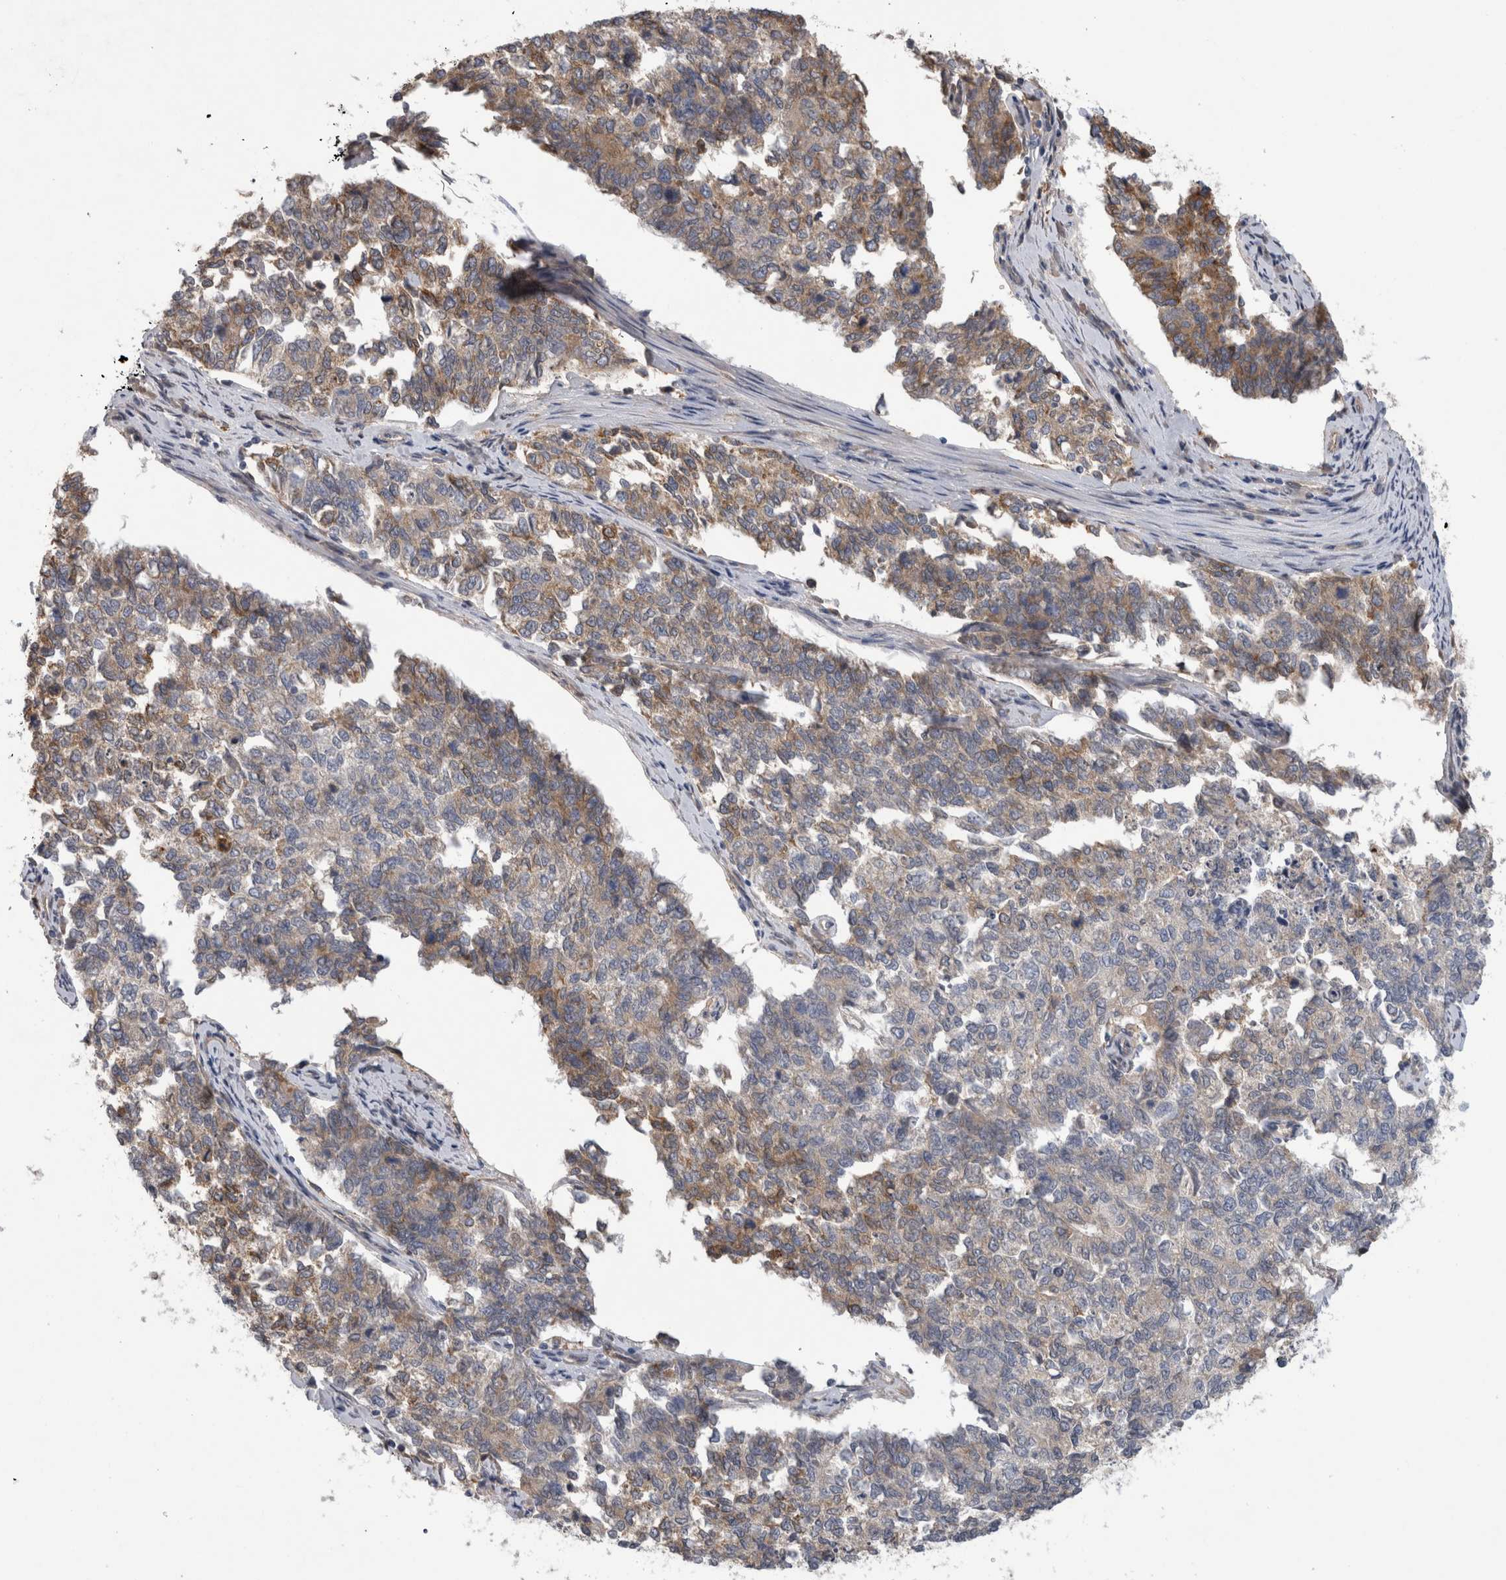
{"staining": {"intensity": "moderate", "quantity": "25%-75%", "location": "cytoplasmic/membranous"}, "tissue": "cervical cancer", "cell_type": "Tumor cells", "image_type": "cancer", "snomed": [{"axis": "morphology", "description": "Squamous cell carcinoma, NOS"}, {"axis": "topography", "description": "Cervix"}], "caption": "This micrograph displays immunohistochemistry (IHC) staining of cervical cancer (squamous cell carcinoma), with medium moderate cytoplasmic/membranous positivity in approximately 25%-75% of tumor cells.", "gene": "ANKFY1", "patient": {"sex": "female", "age": 63}}